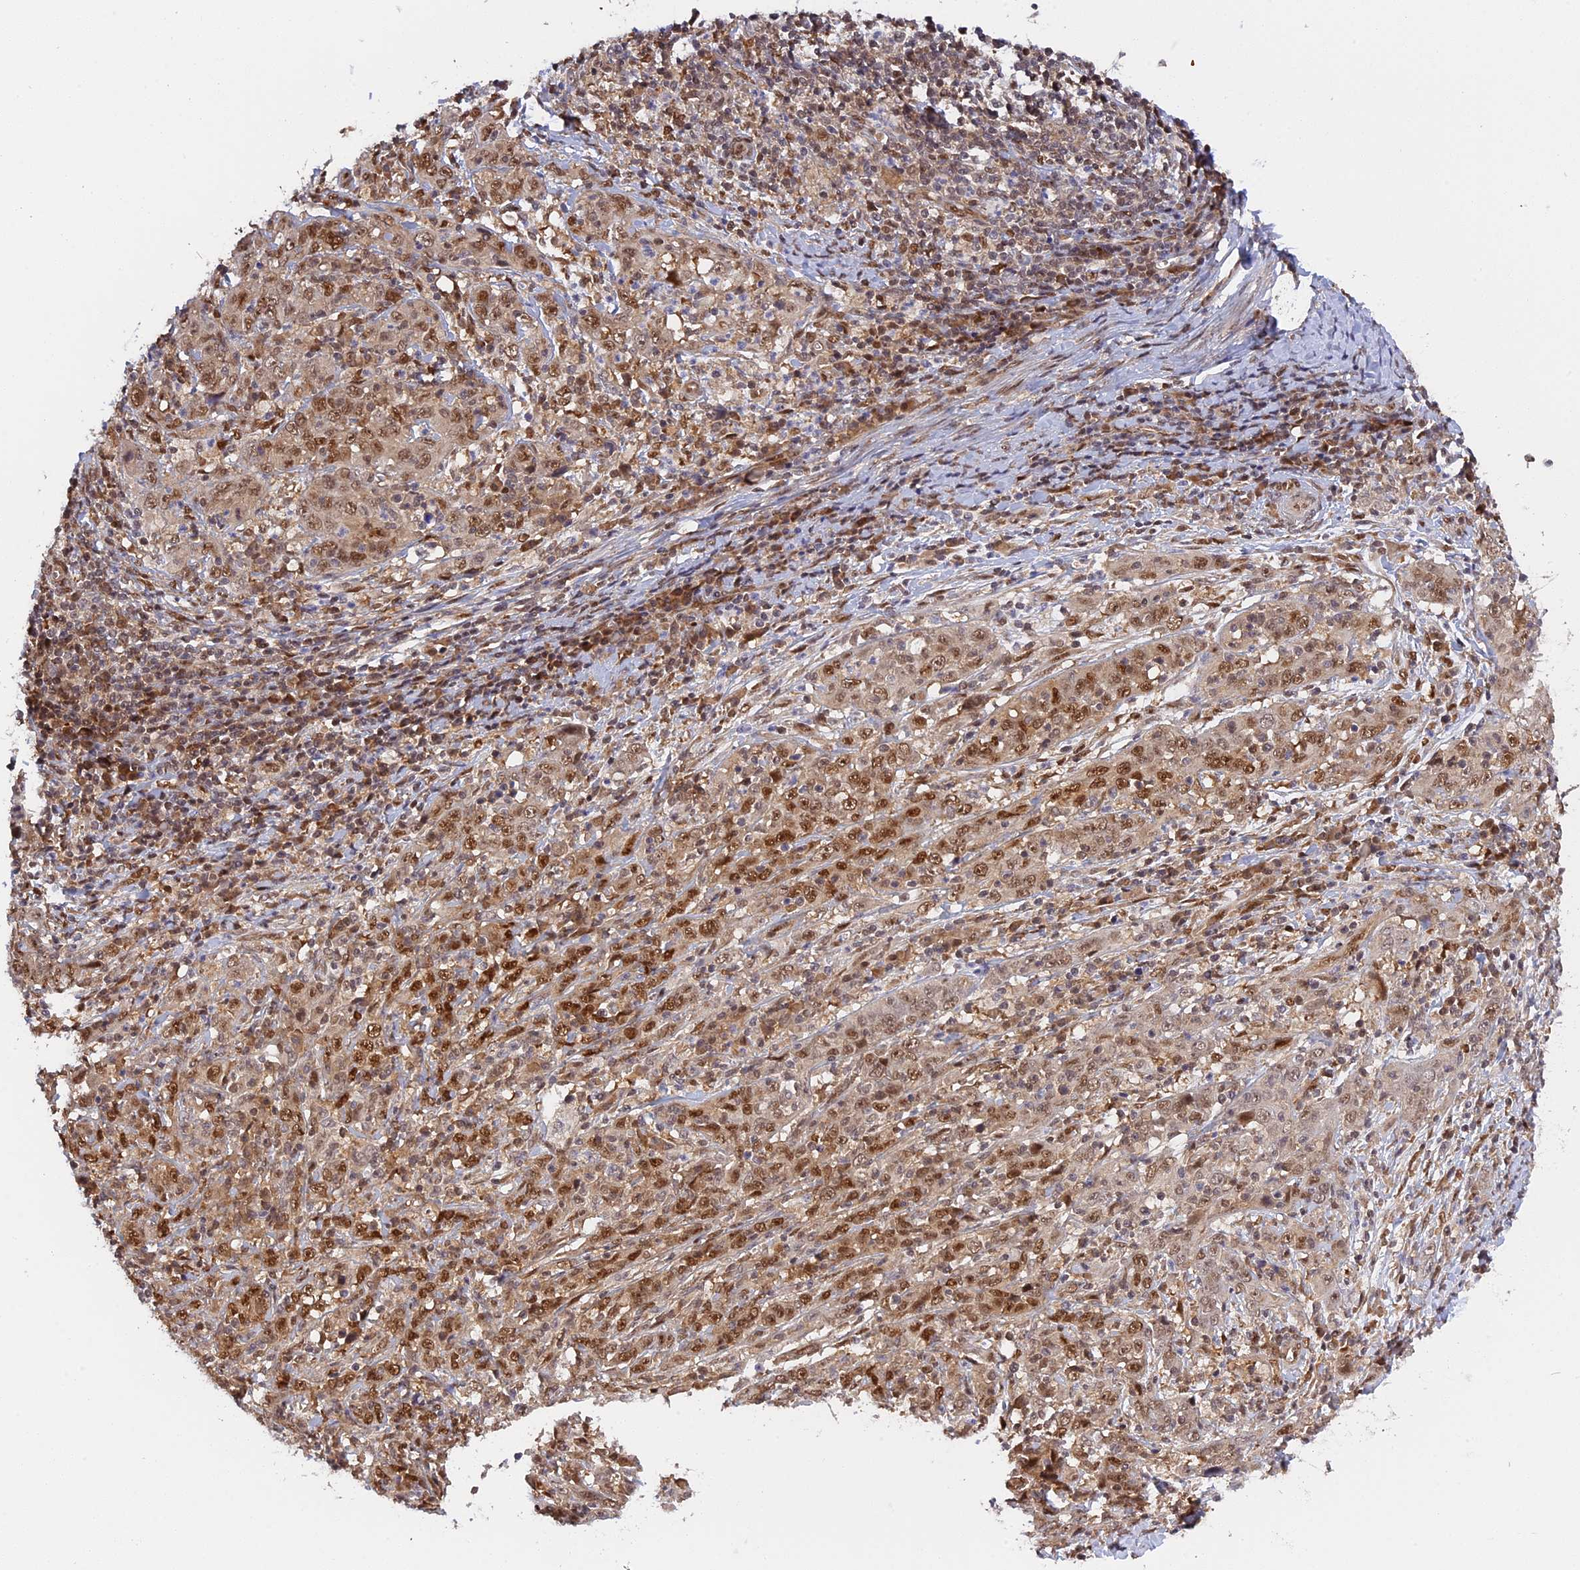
{"staining": {"intensity": "moderate", "quantity": ">75%", "location": "nuclear"}, "tissue": "cervical cancer", "cell_type": "Tumor cells", "image_type": "cancer", "snomed": [{"axis": "morphology", "description": "Squamous cell carcinoma, NOS"}, {"axis": "topography", "description": "Cervix"}], "caption": "This is an image of IHC staining of cervical squamous cell carcinoma, which shows moderate staining in the nuclear of tumor cells.", "gene": "ZNF428", "patient": {"sex": "female", "age": 46}}